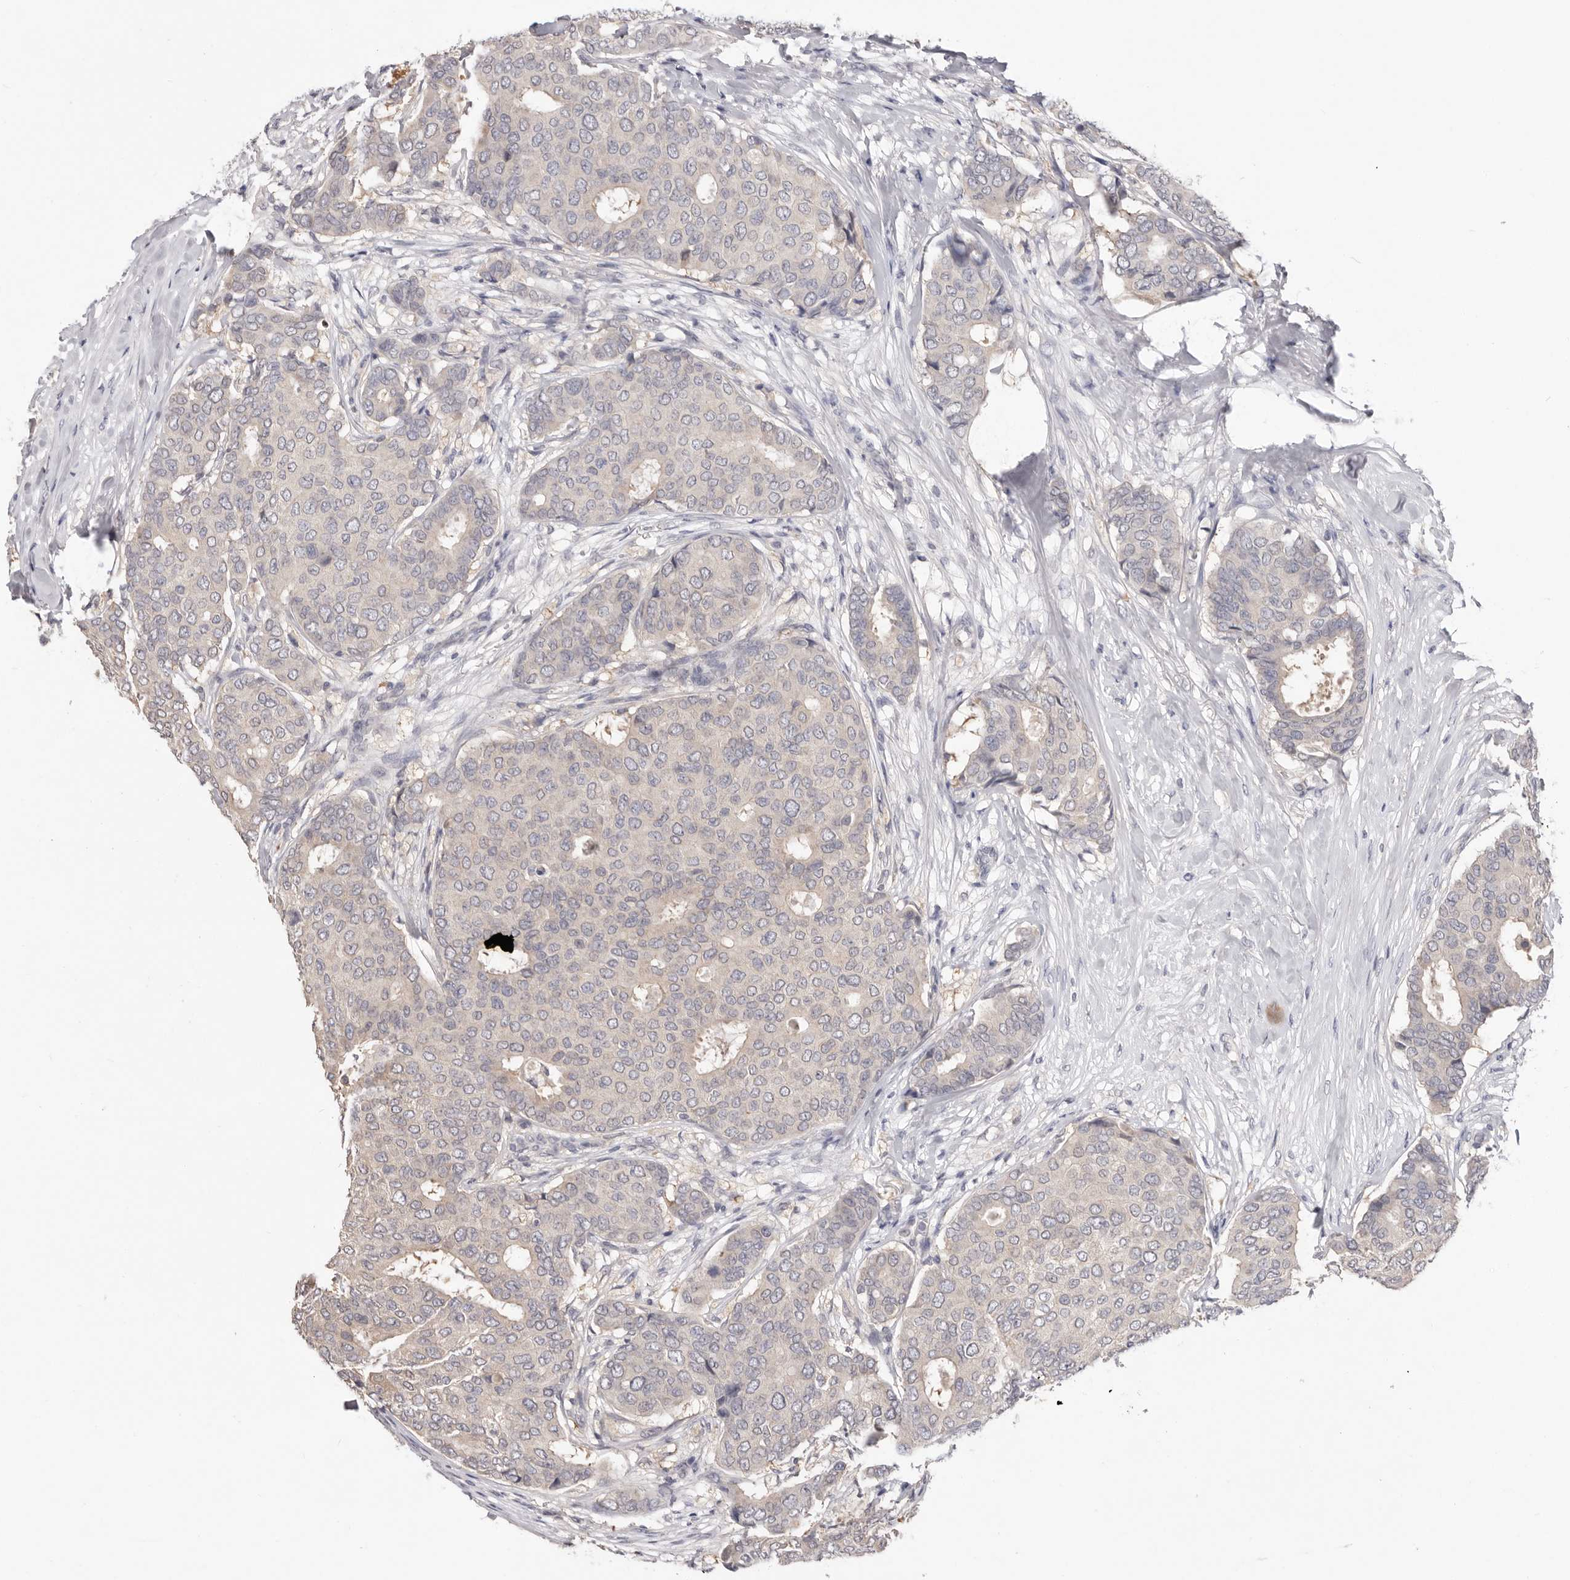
{"staining": {"intensity": "negative", "quantity": "none", "location": "none"}, "tissue": "breast cancer", "cell_type": "Tumor cells", "image_type": "cancer", "snomed": [{"axis": "morphology", "description": "Duct carcinoma"}, {"axis": "topography", "description": "Breast"}], "caption": "The histopathology image reveals no staining of tumor cells in breast invasive ductal carcinoma.", "gene": "DOP1A", "patient": {"sex": "female", "age": 75}}